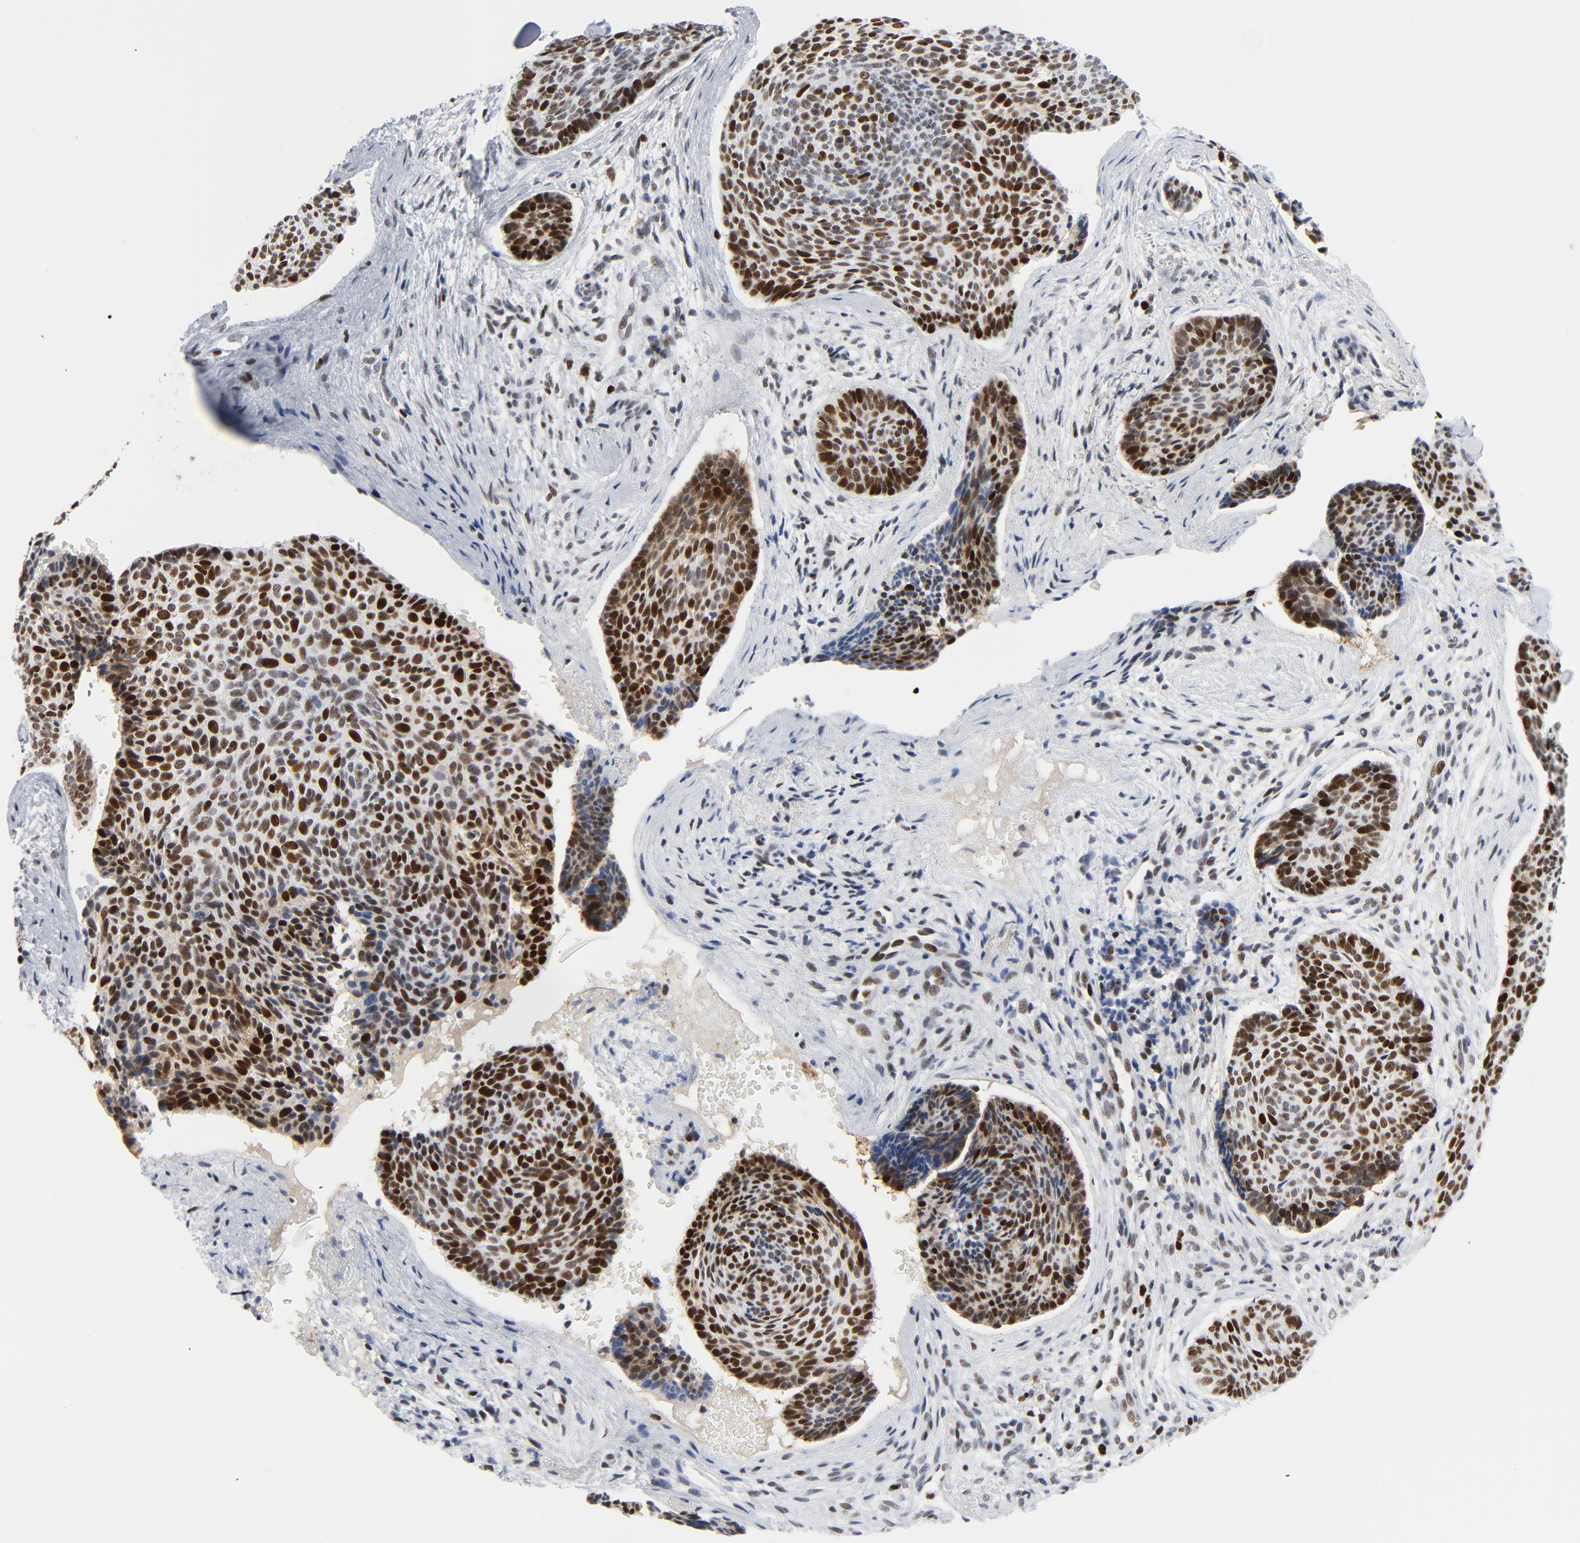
{"staining": {"intensity": "strong", "quantity": ">75%", "location": "nuclear"}, "tissue": "skin cancer", "cell_type": "Tumor cells", "image_type": "cancer", "snomed": [{"axis": "morphology", "description": "Normal tissue, NOS"}, {"axis": "morphology", "description": "Basal cell carcinoma"}, {"axis": "topography", "description": "Skin"}], "caption": "About >75% of tumor cells in skin basal cell carcinoma demonstrate strong nuclear protein expression as visualized by brown immunohistochemical staining.", "gene": "POLD1", "patient": {"sex": "female", "age": 57}}